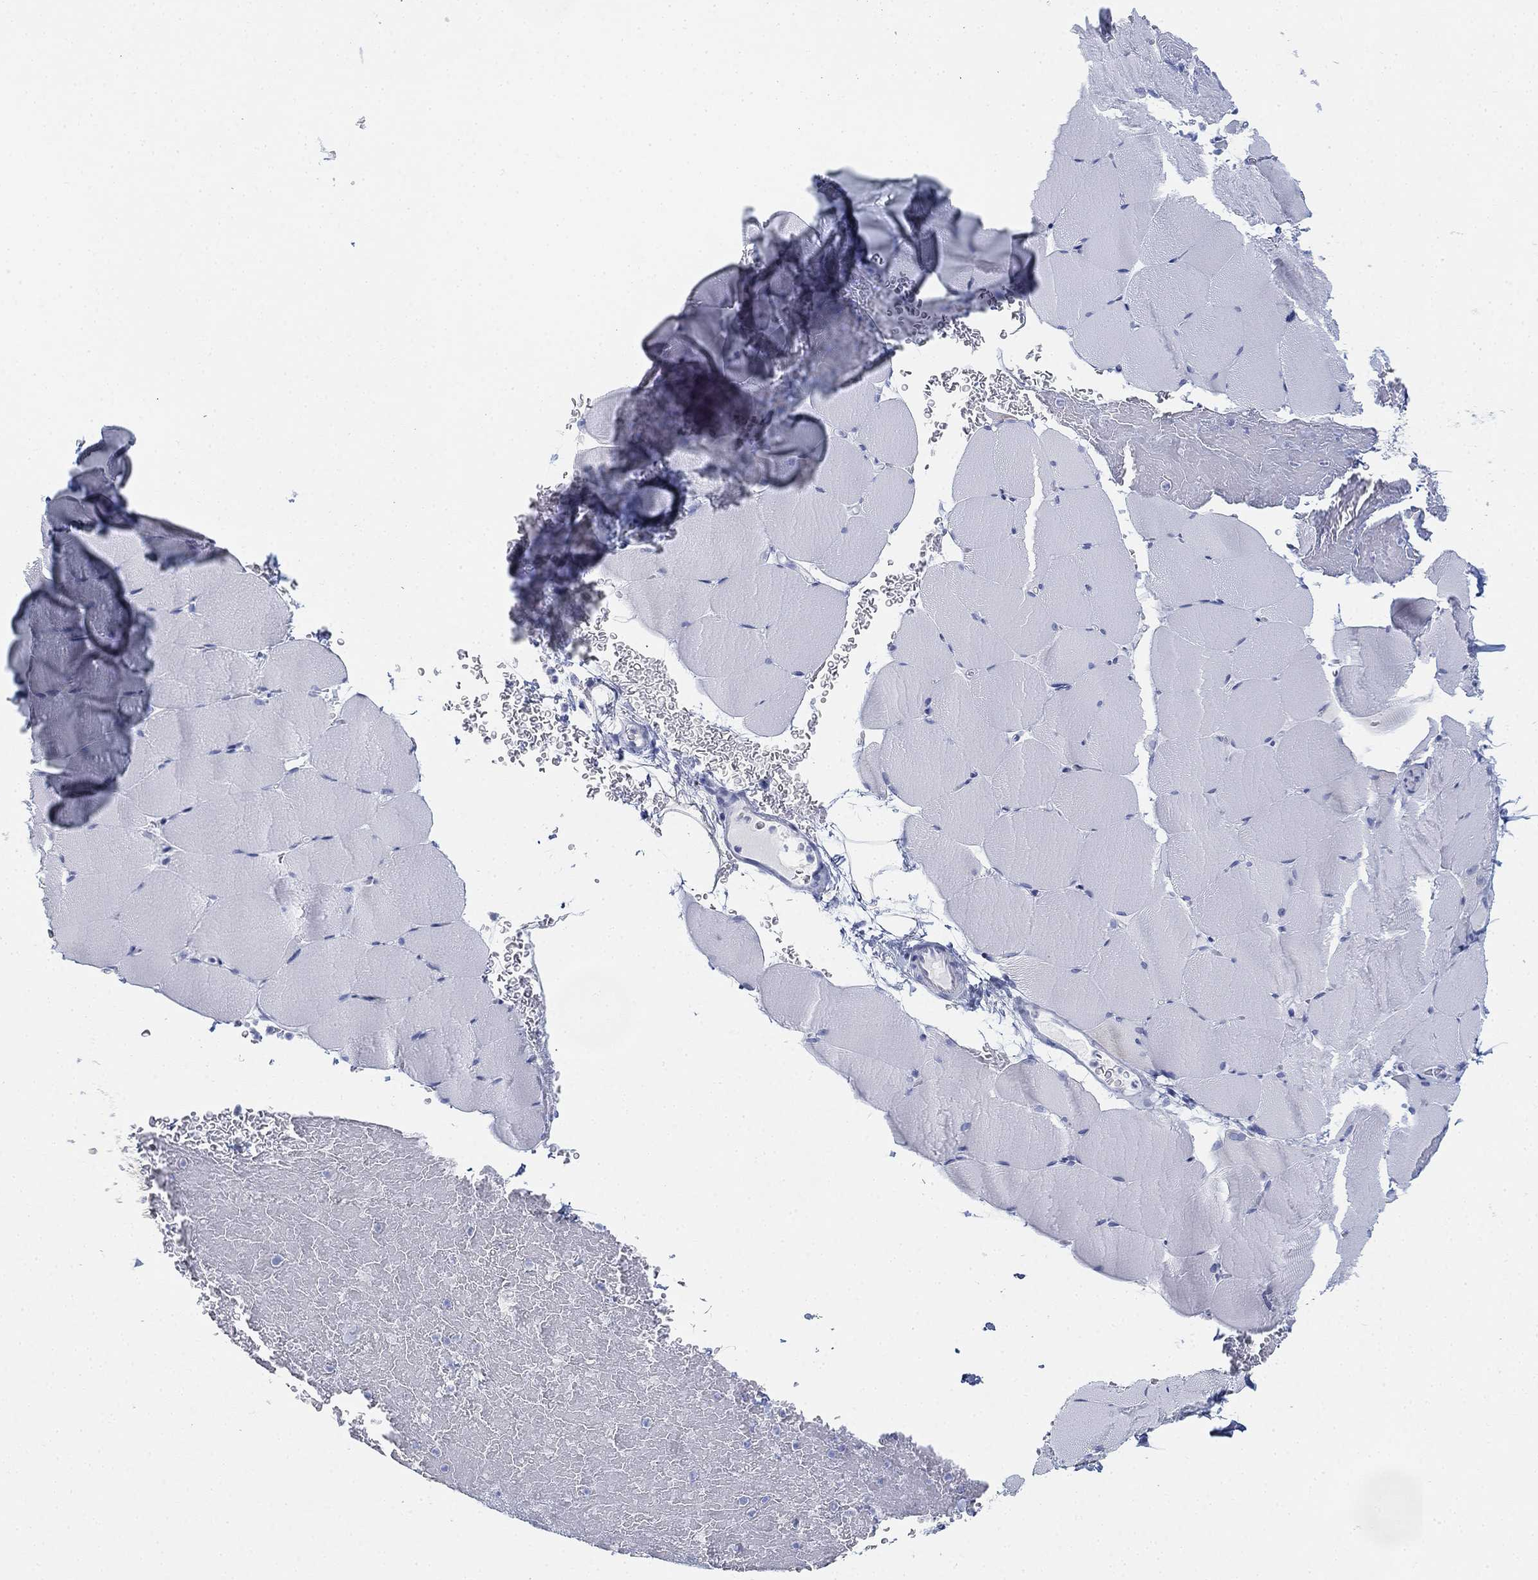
{"staining": {"intensity": "negative", "quantity": "none", "location": "none"}, "tissue": "skeletal muscle", "cell_type": "Myocytes", "image_type": "normal", "snomed": [{"axis": "morphology", "description": "Normal tissue, NOS"}, {"axis": "topography", "description": "Skeletal muscle"}], "caption": "A high-resolution image shows immunohistochemistry (IHC) staining of unremarkable skeletal muscle, which reveals no significant positivity in myocytes. (DAB immunohistochemistry with hematoxylin counter stain).", "gene": "GCNA", "patient": {"sex": "female", "age": 37}}